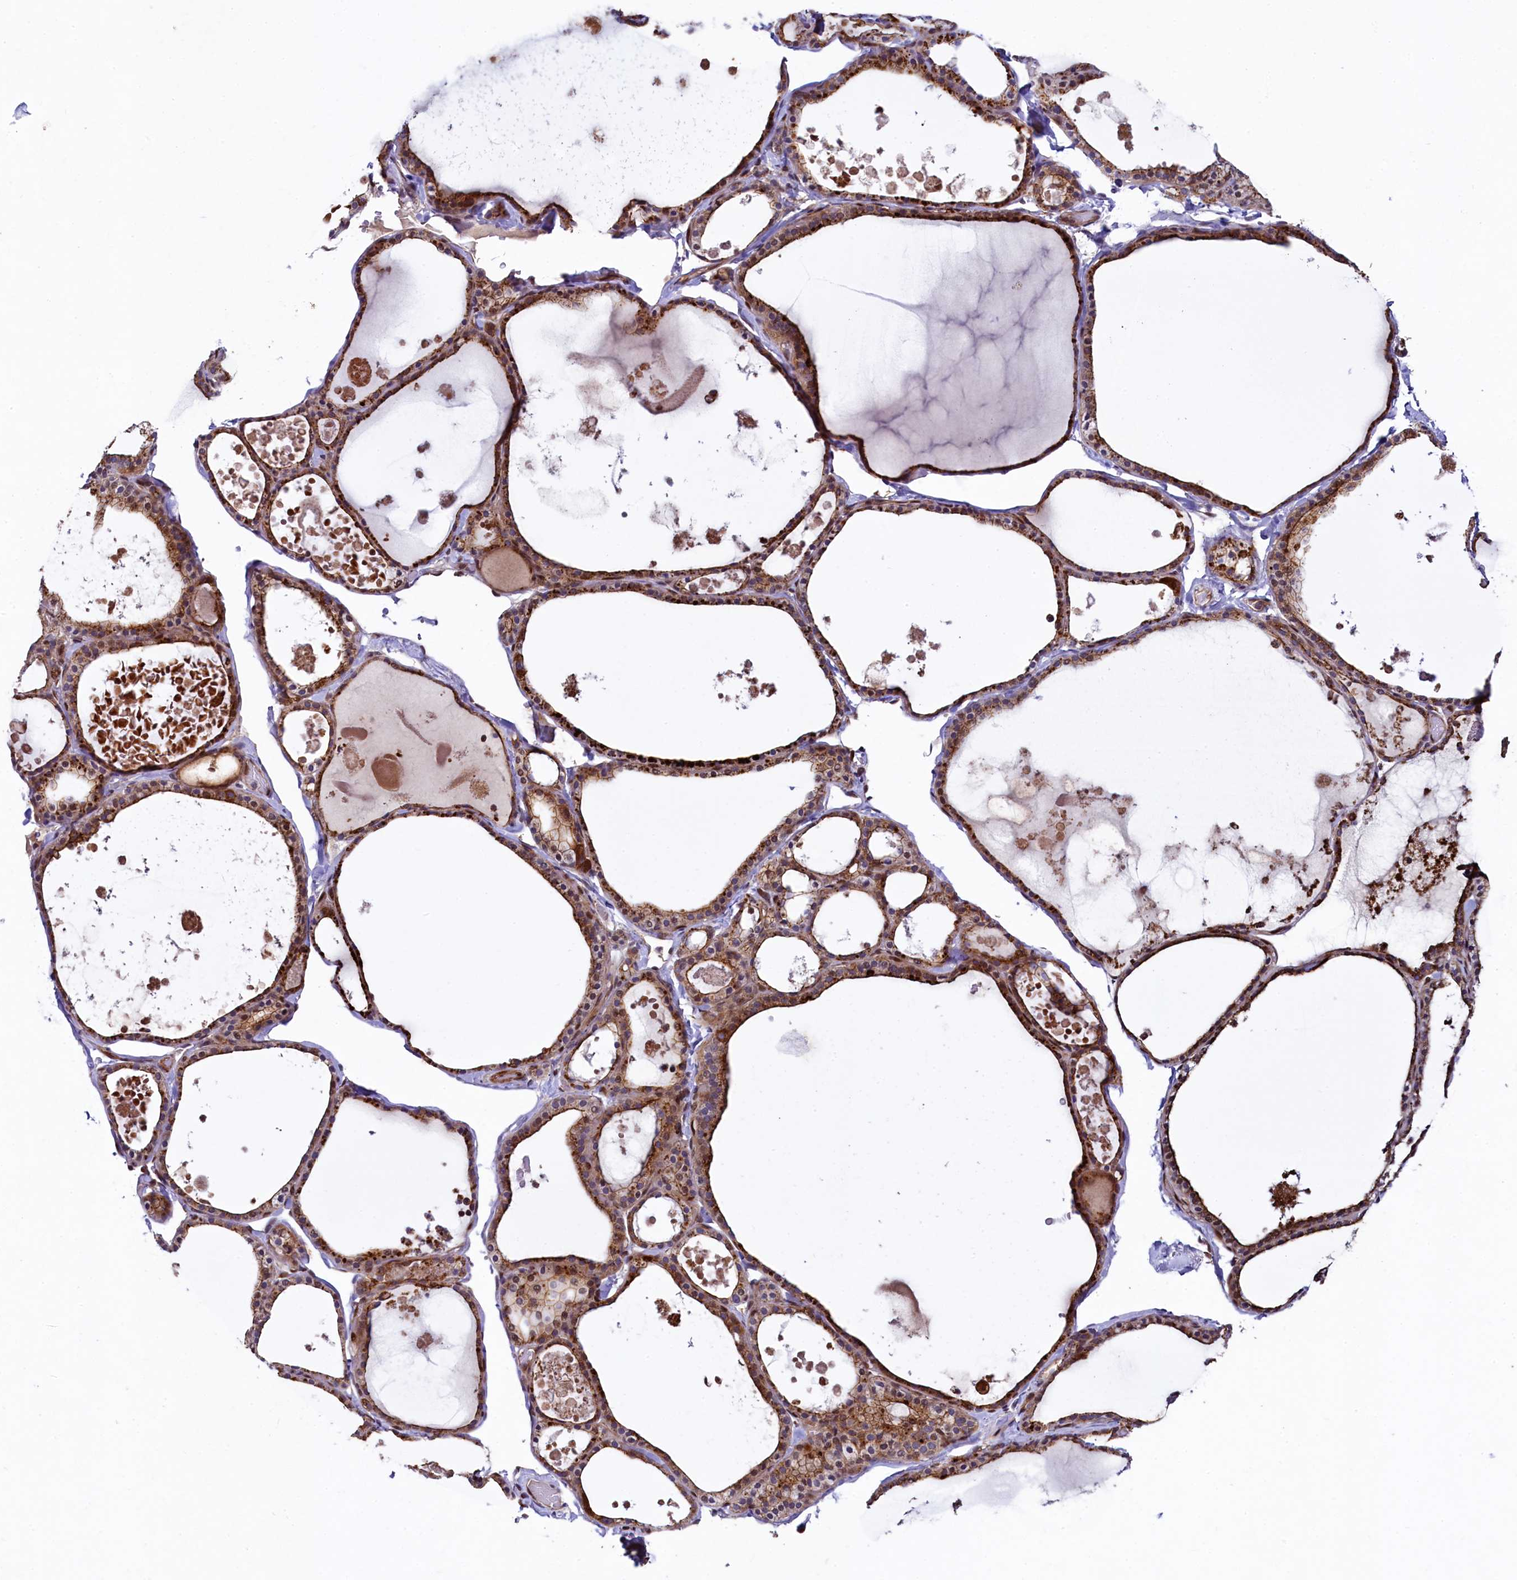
{"staining": {"intensity": "moderate", "quantity": ">75%", "location": "cytoplasmic/membranous"}, "tissue": "thyroid gland", "cell_type": "Glandular cells", "image_type": "normal", "snomed": [{"axis": "morphology", "description": "Normal tissue, NOS"}, {"axis": "topography", "description": "Thyroid gland"}], "caption": "Immunohistochemistry (IHC) image of unremarkable human thyroid gland stained for a protein (brown), which displays medium levels of moderate cytoplasmic/membranous expression in approximately >75% of glandular cells.", "gene": "ZNF577", "patient": {"sex": "male", "age": 56}}